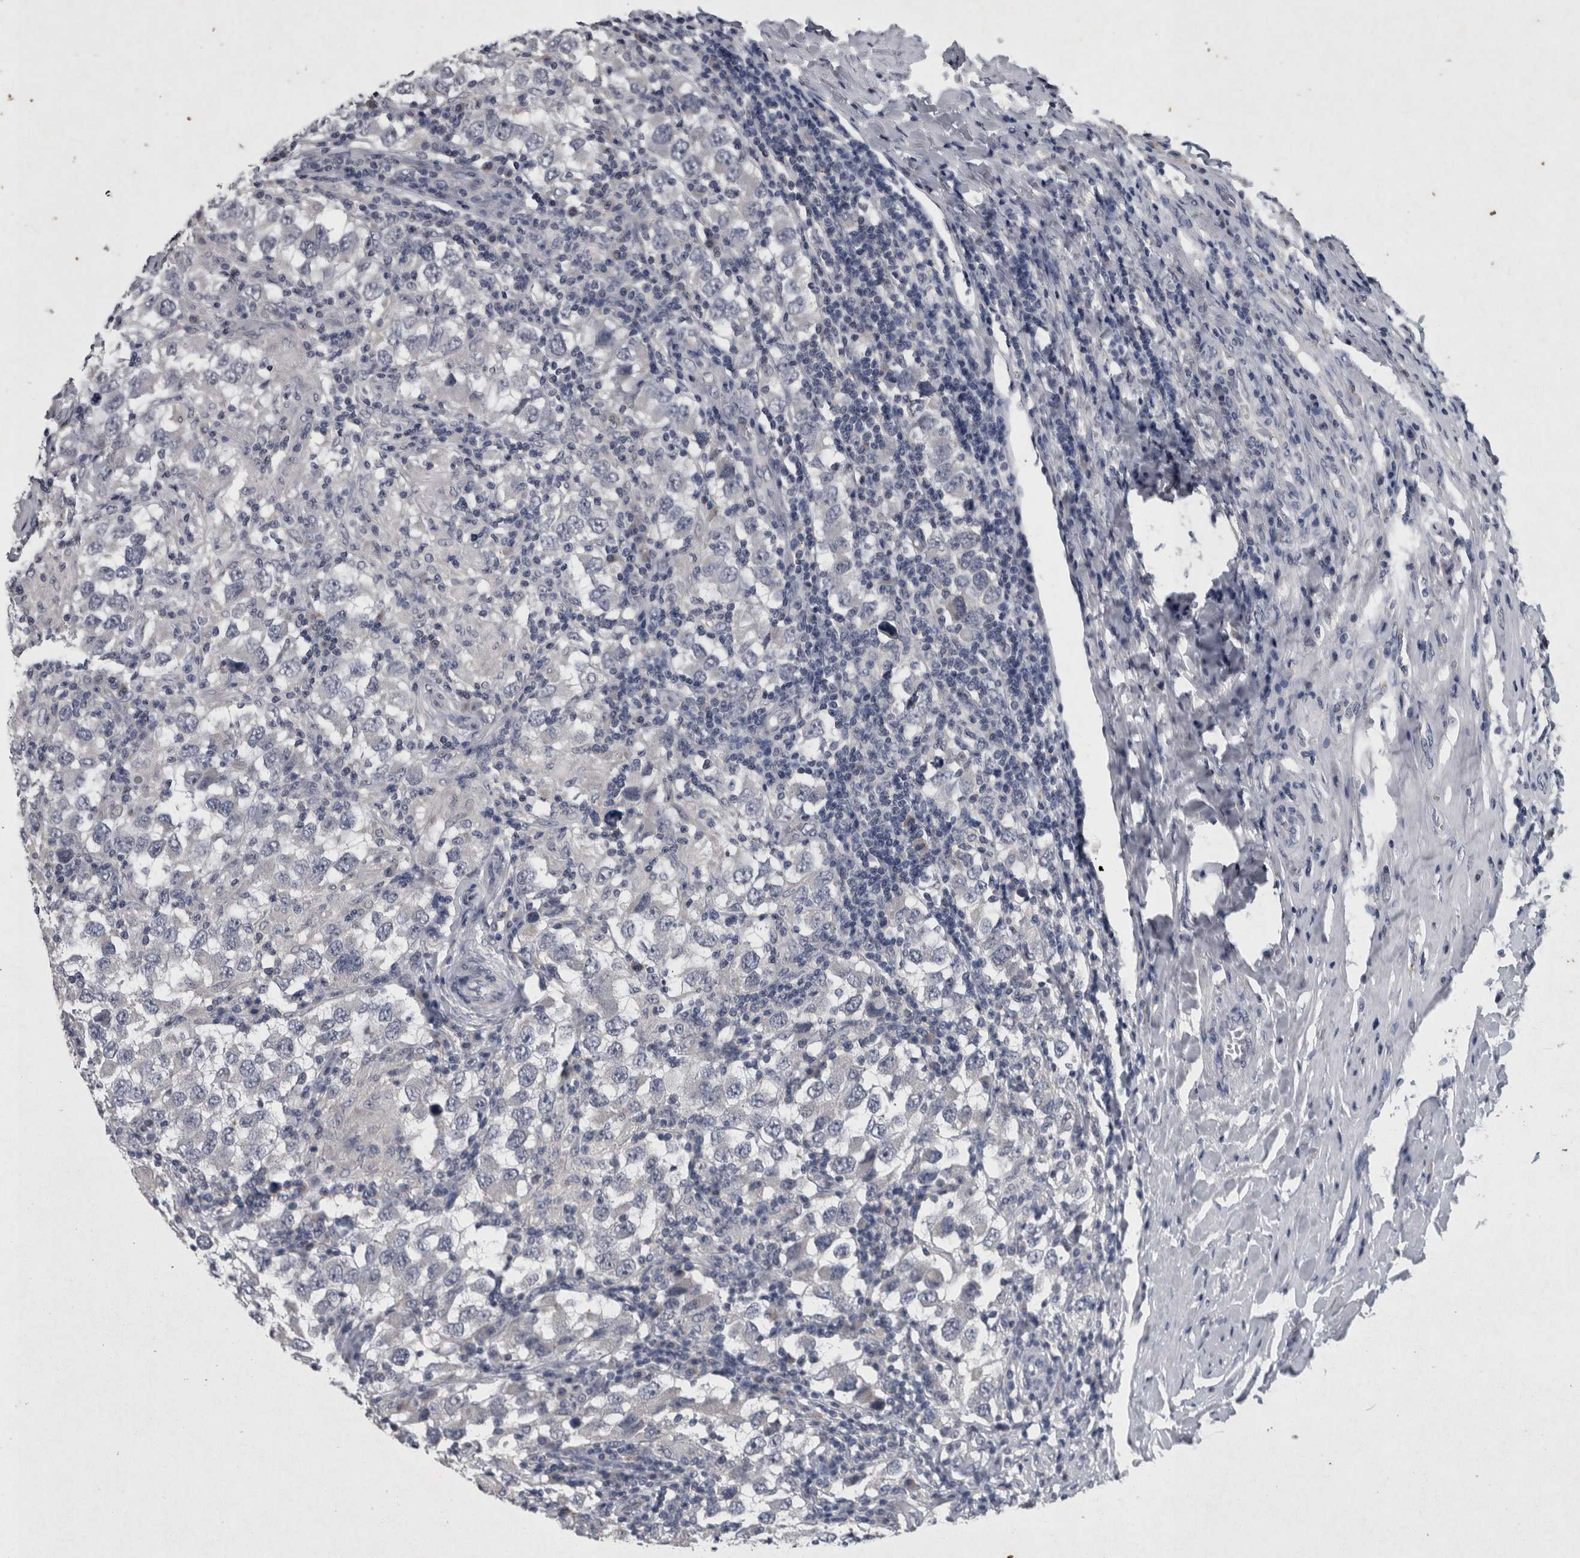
{"staining": {"intensity": "negative", "quantity": "none", "location": "none"}, "tissue": "testis cancer", "cell_type": "Tumor cells", "image_type": "cancer", "snomed": [{"axis": "morphology", "description": "Carcinoma, Embryonal, NOS"}, {"axis": "topography", "description": "Testis"}], "caption": "DAB (3,3'-diaminobenzidine) immunohistochemical staining of human embryonal carcinoma (testis) displays no significant positivity in tumor cells. The staining was performed using DAB (3,3'-diaminobenzidine) to visualize the protein expression in brown, while the nuclei were stained in blue with hematoxylin (Magnification: 20x).", "gene": "WNT7A", "patient": {"sex": "male", "age": 21}}